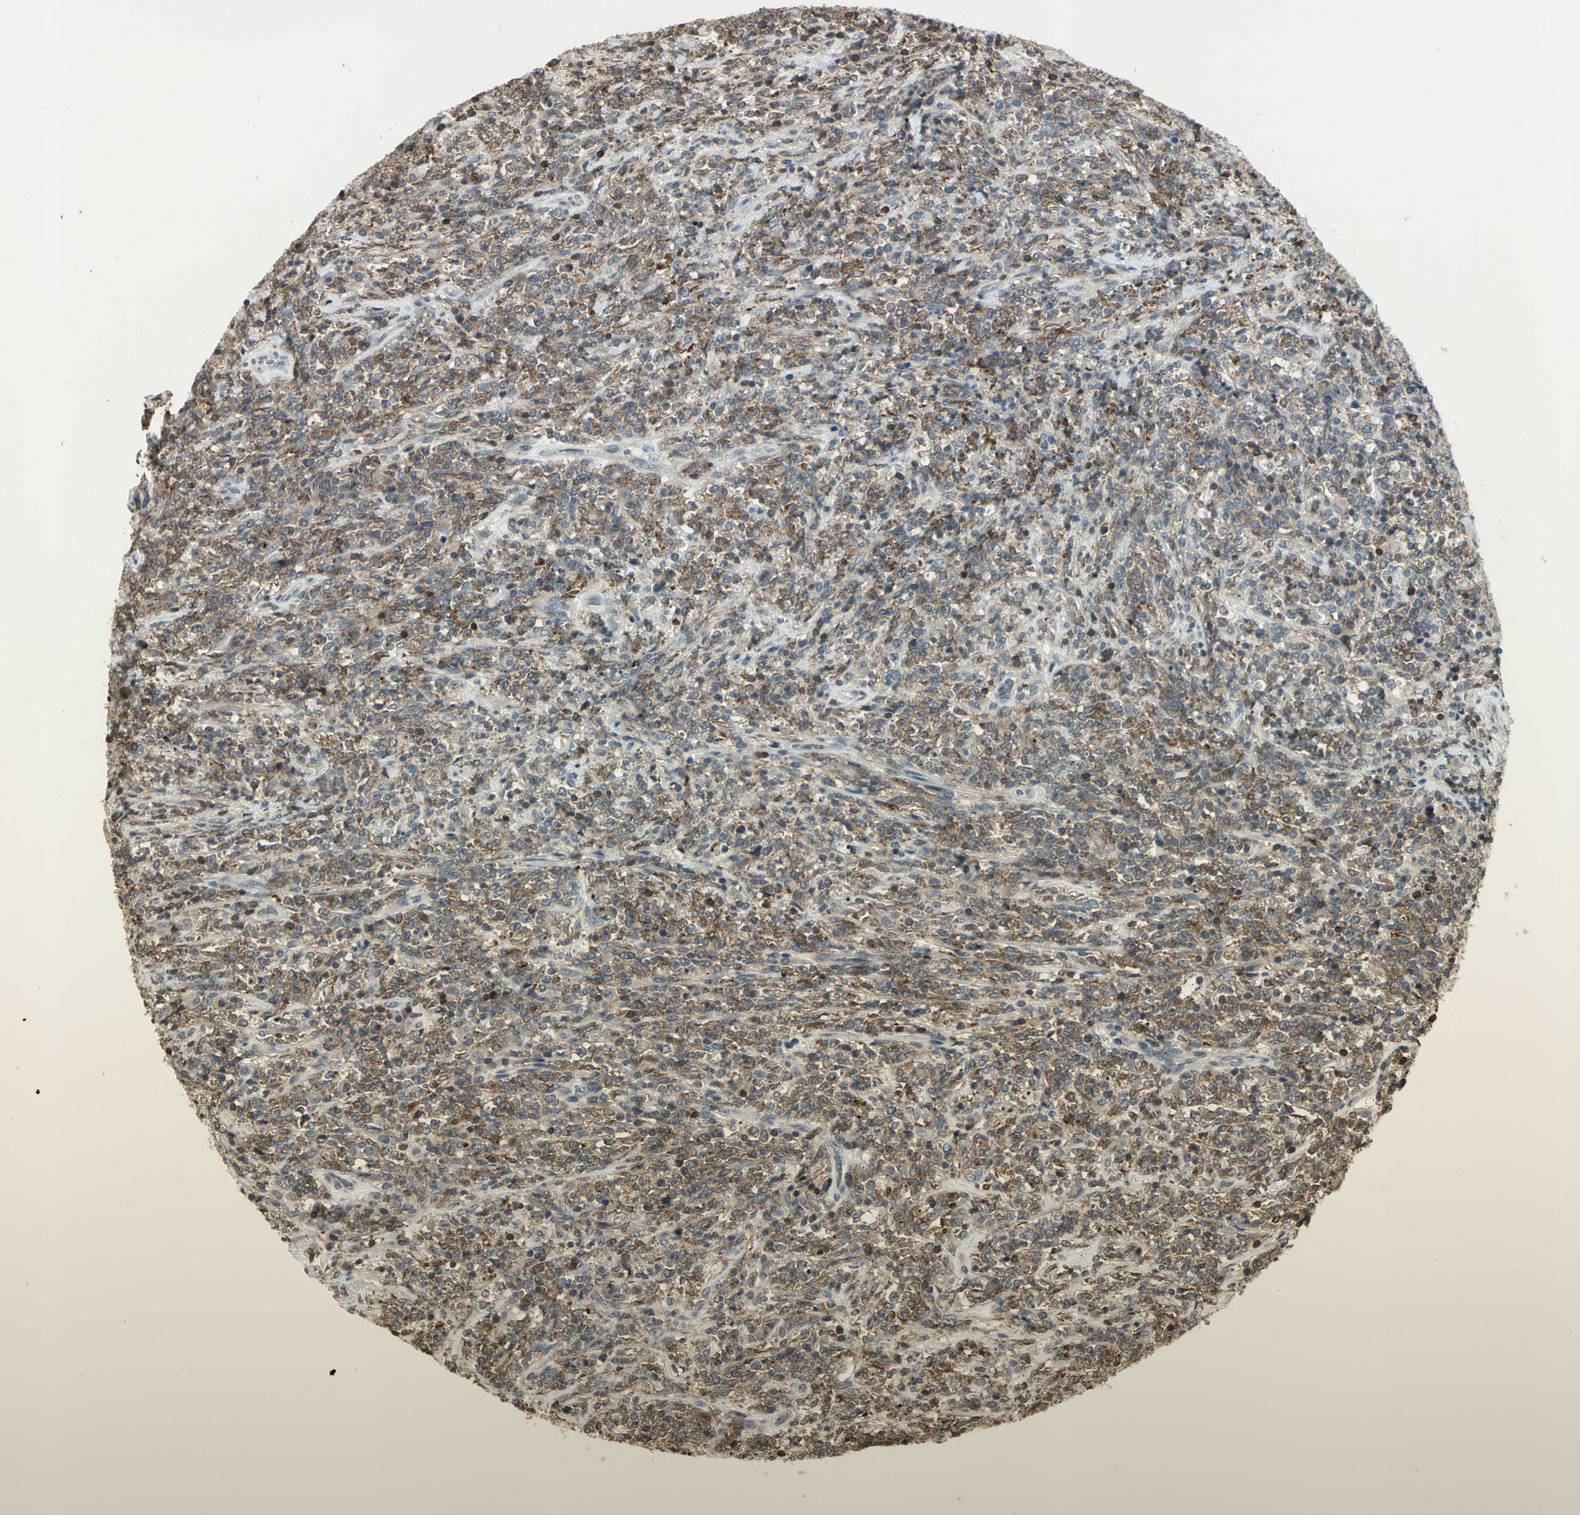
{"staining": {"intensity": "moderate", "quantity": ">75%", "location": "cytoplasmic/membranous"}, "tissue": "lymphoma", "cell_type": "Tumor cells", "image_type": "cancer", "snomed": [{"axis": "morphology", "description": "Malignant lymphoma, non-Hodgkin's type, High grade"}, {"axis": "topography", "description": "Soft tissue"}], "caption": "The histopathology image demonstrates staining of malignant lymphoma, non-Hodgkin's type (high-grade), revealing moderate cytoplasmic/membranous protein expression (brown color) within tumor cells. Ihc stains the protein in brown and the nuclei are stained blue.", "gene": "IL16", "patient": {"sex": "male", "age": 18}}